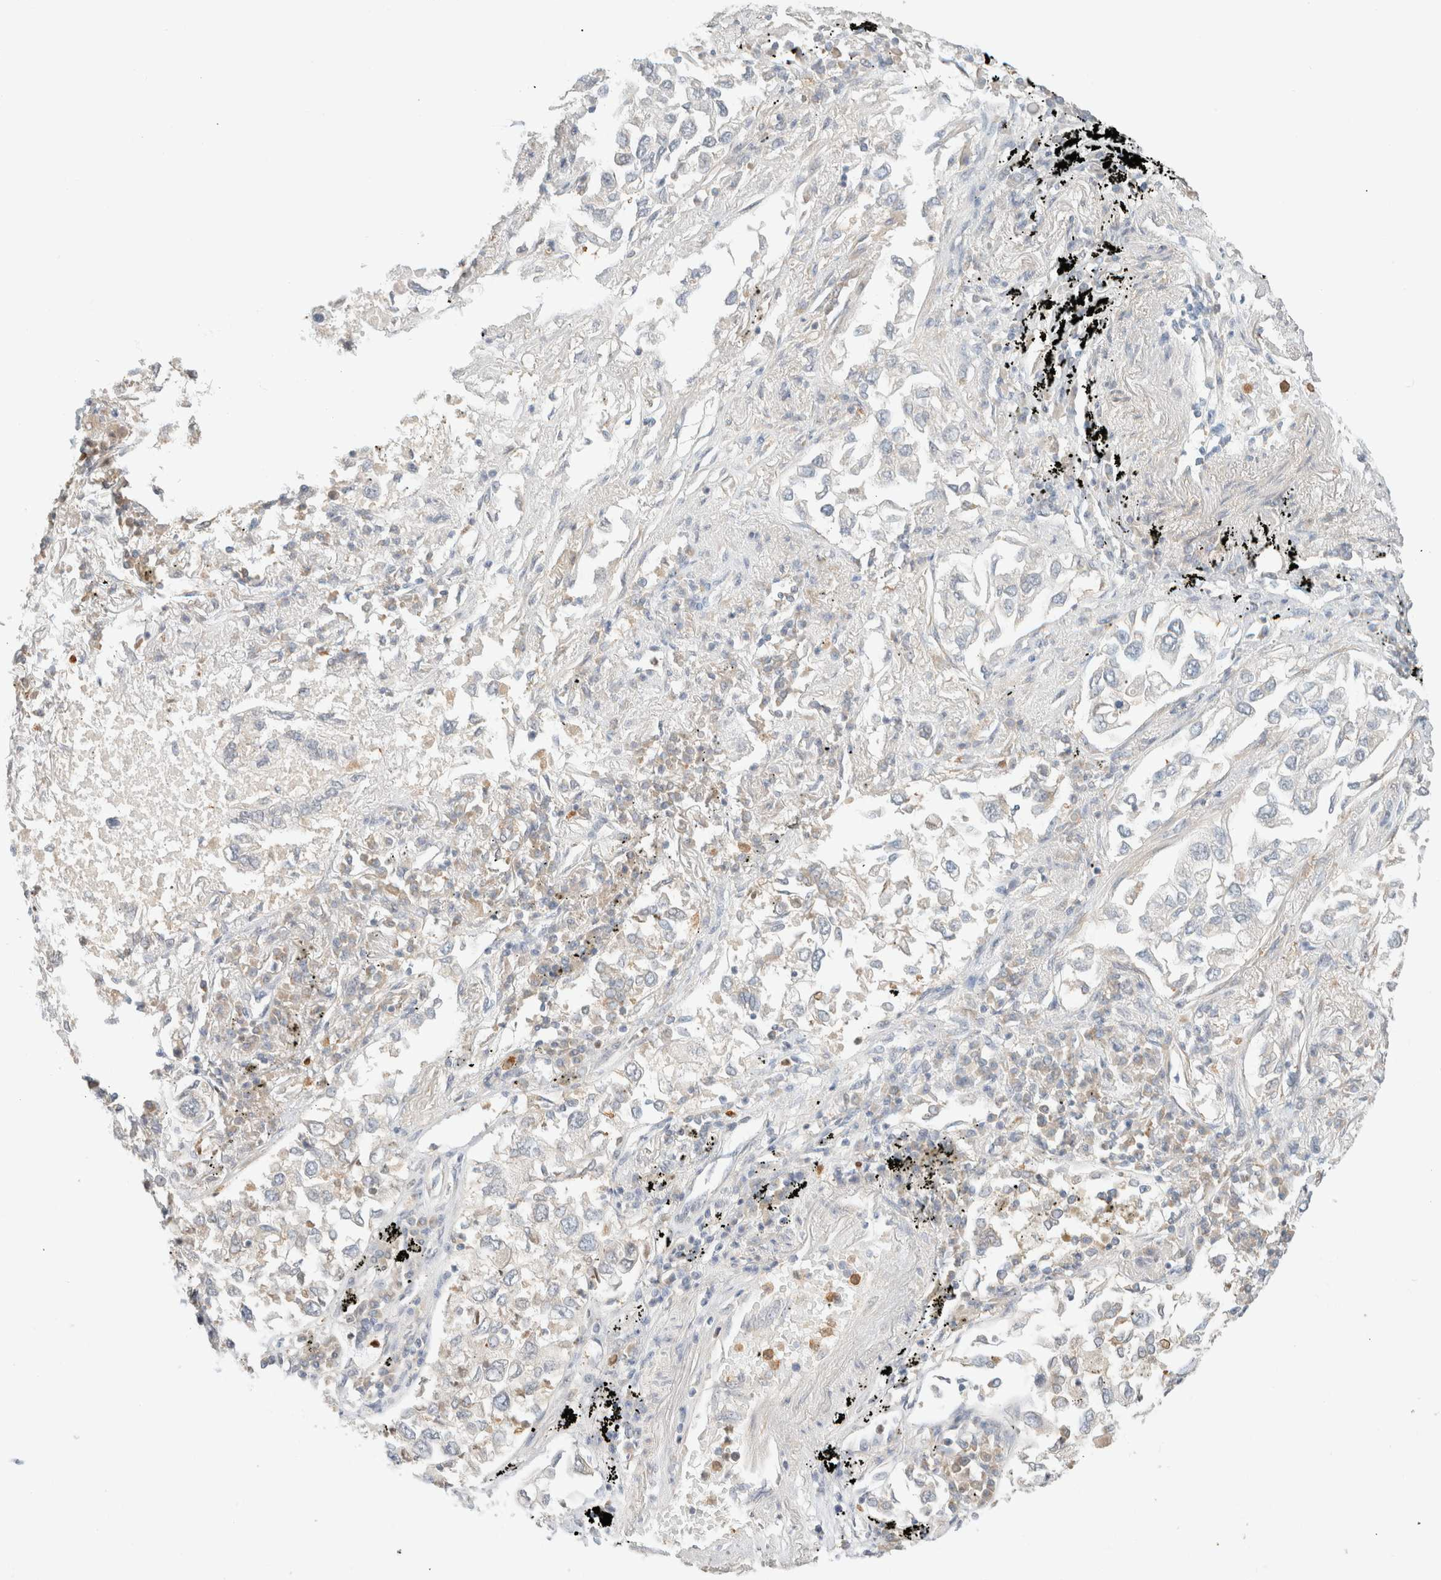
{"staining": {"intensity": "weak", "quantity": "<25%", "location": "cytoplasmic/membranous"}, "tissue": "lung cancer", "cell_type": "Tumor cells", "image_type": "cancer", "snomed": [{"axis": "morphology", "description": "Inflammation, NOS"}, {"axis": "morphology", "description": "Adenocarcinoma, NOS"}, {"axis": "topography", "description": "Lung"}], "caption": "Micrograph shows no protein staining in tumor cells of lung cancer tissue.", "gene": "GPI", "patient": {"sex": "male", "age": 63}}